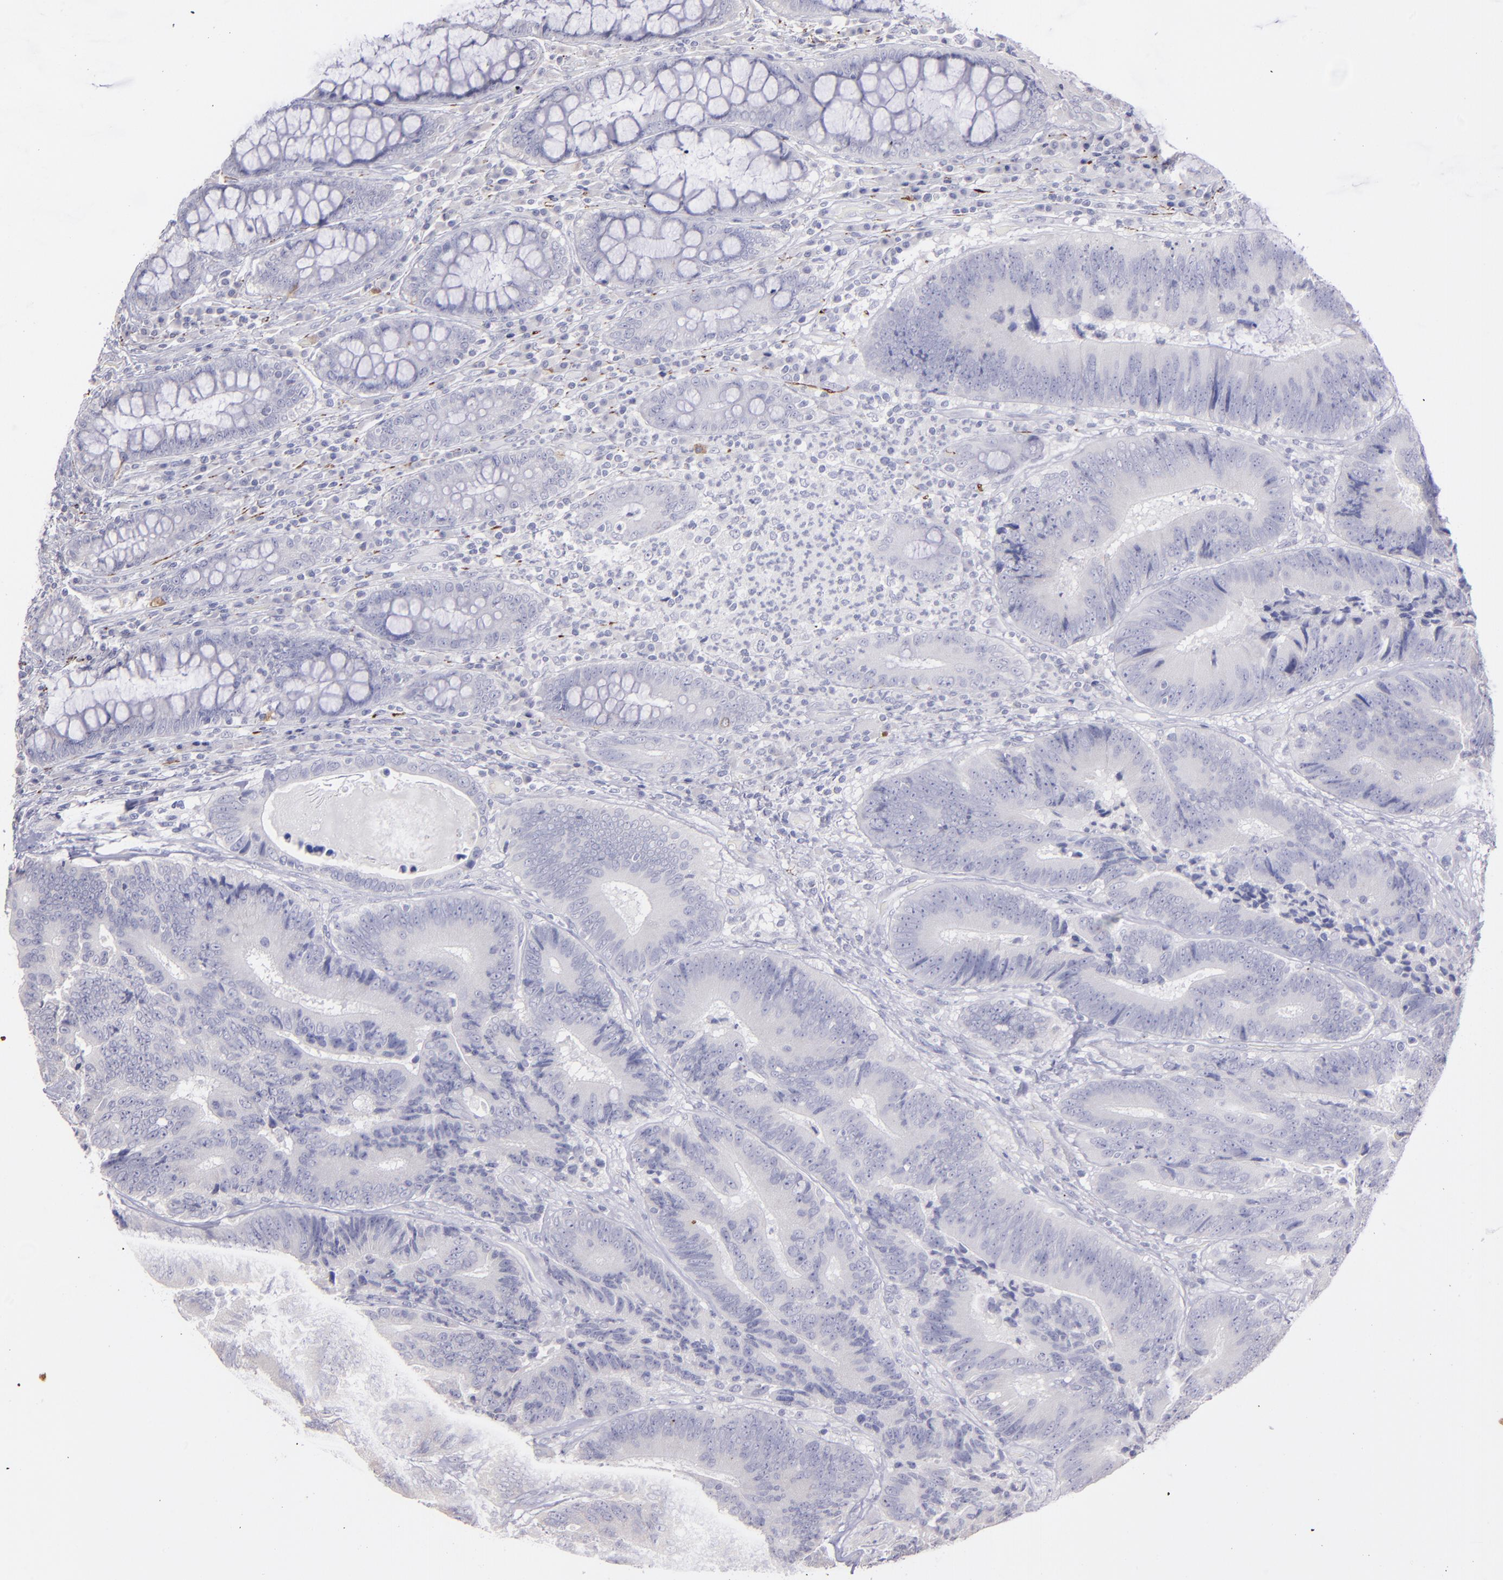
{"staining": {"intensity": "negative", "quantity": "none", "location": "none"}, "tissue": "colorectal cancer", "cell_type": "Tumor cells", "image_type": "cancer", "snomed": [{"axis": "morphology", "description": "Normal tissue, NOS"}, {"axis": "morphology", "description": "Adenocarcinoma, NOS"}, {"axis": "topography", "description": "Colon"}], "caption": "Photomicrograph shows no significant protein expression in tumor cells of colorectal cancer (adenocarcinoma).", "gene": "SNAP25", "patient": {"sex": "female", "age": 78}}